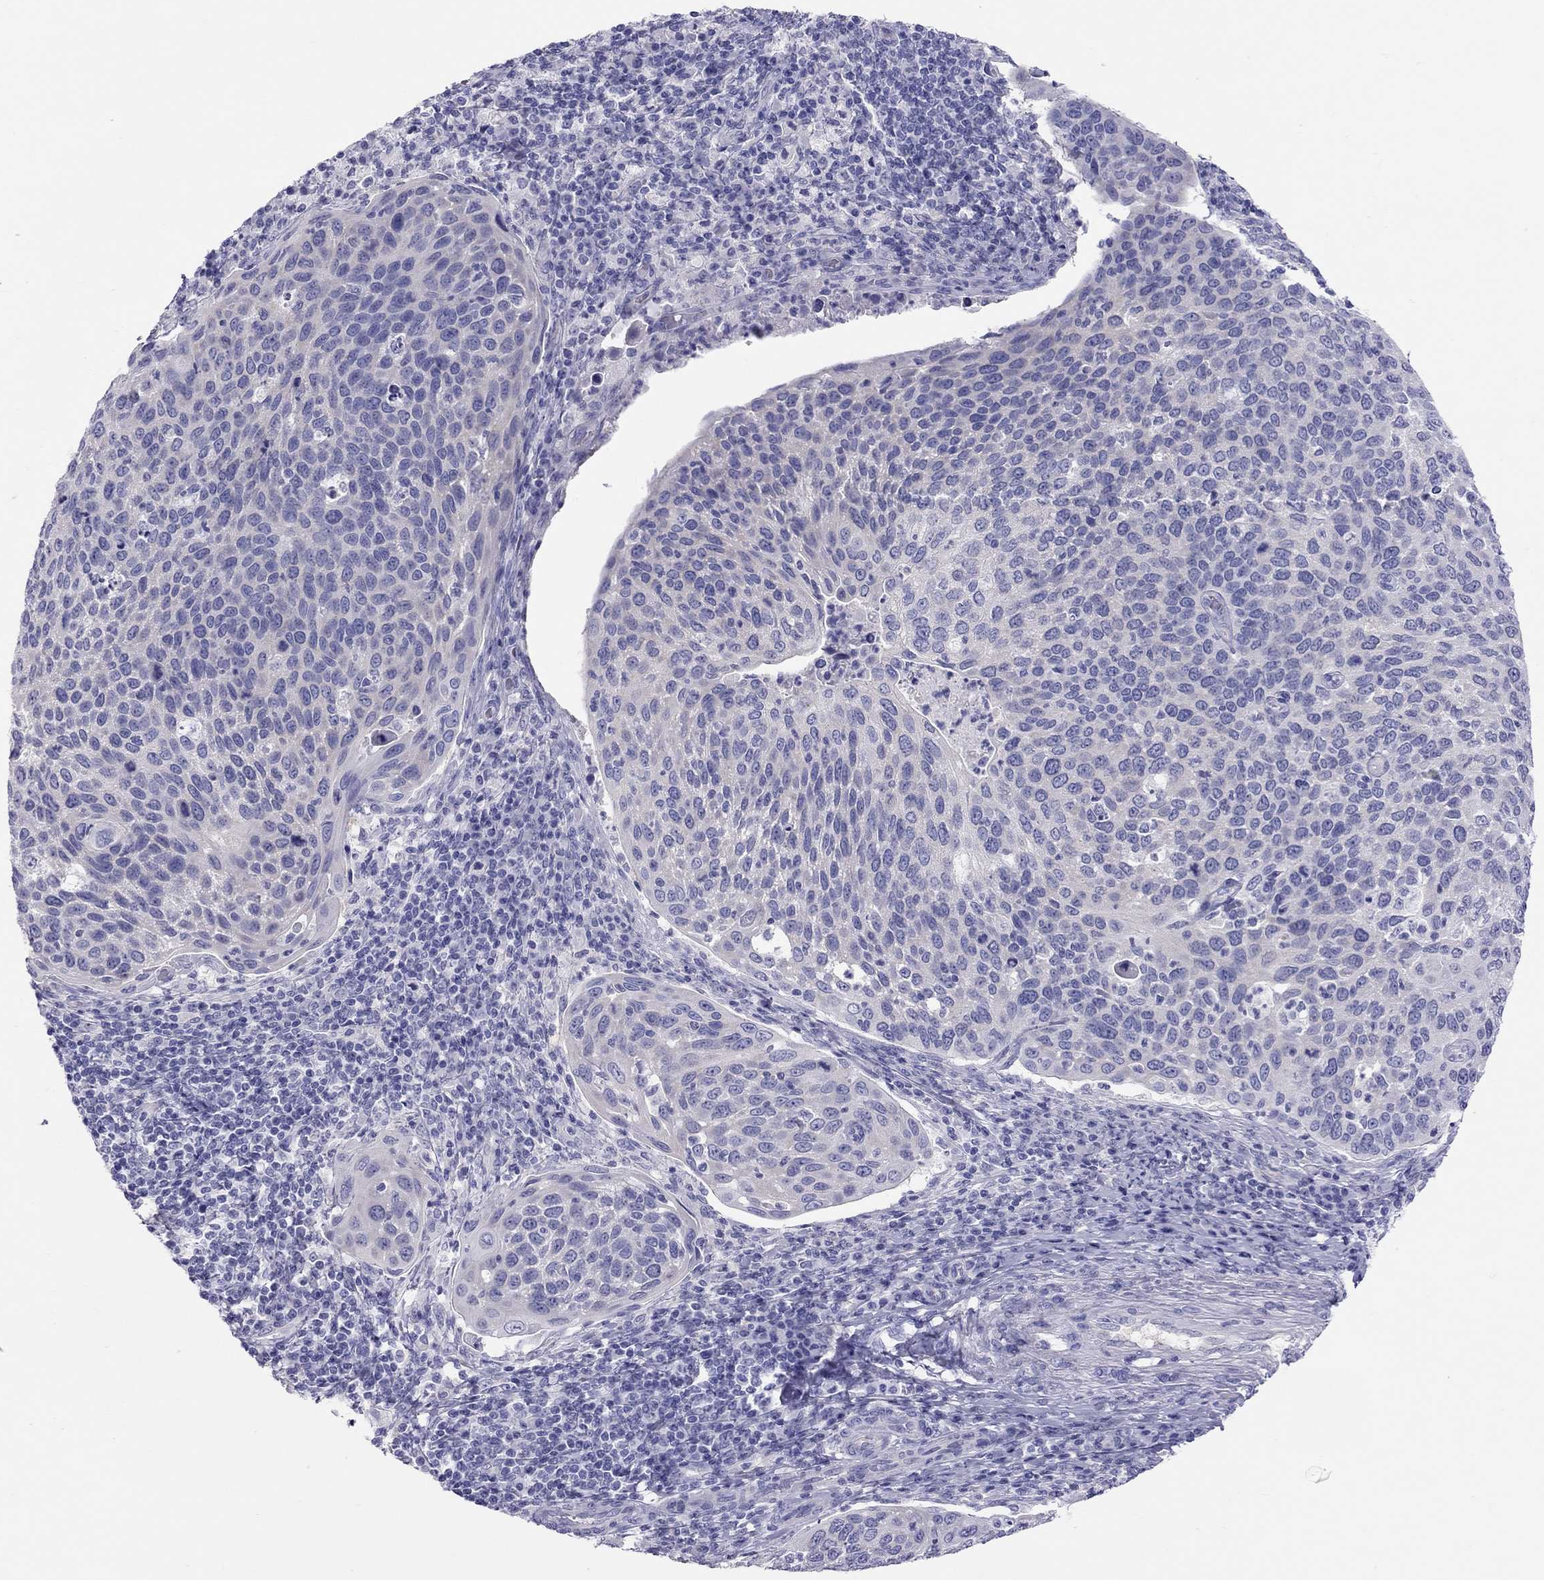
{"staining": {"intensity": "negative", "quantity": "none", "location": "none"}, "tissue": "cervical cancer", "cell_type": "Tumor cells", "image_type": "cancer", "snomed": [{"axis": "morphology", "description": "Squamous cell carcinoma, NOS"}, {"axis": "topography", "description": "Cervix"}], "caption": "The IHC image has no significant staining in tumor cells of cervical cancer tissue.", "gene": "PSMB11", "patient": {"sex": "female", "age": 54}}